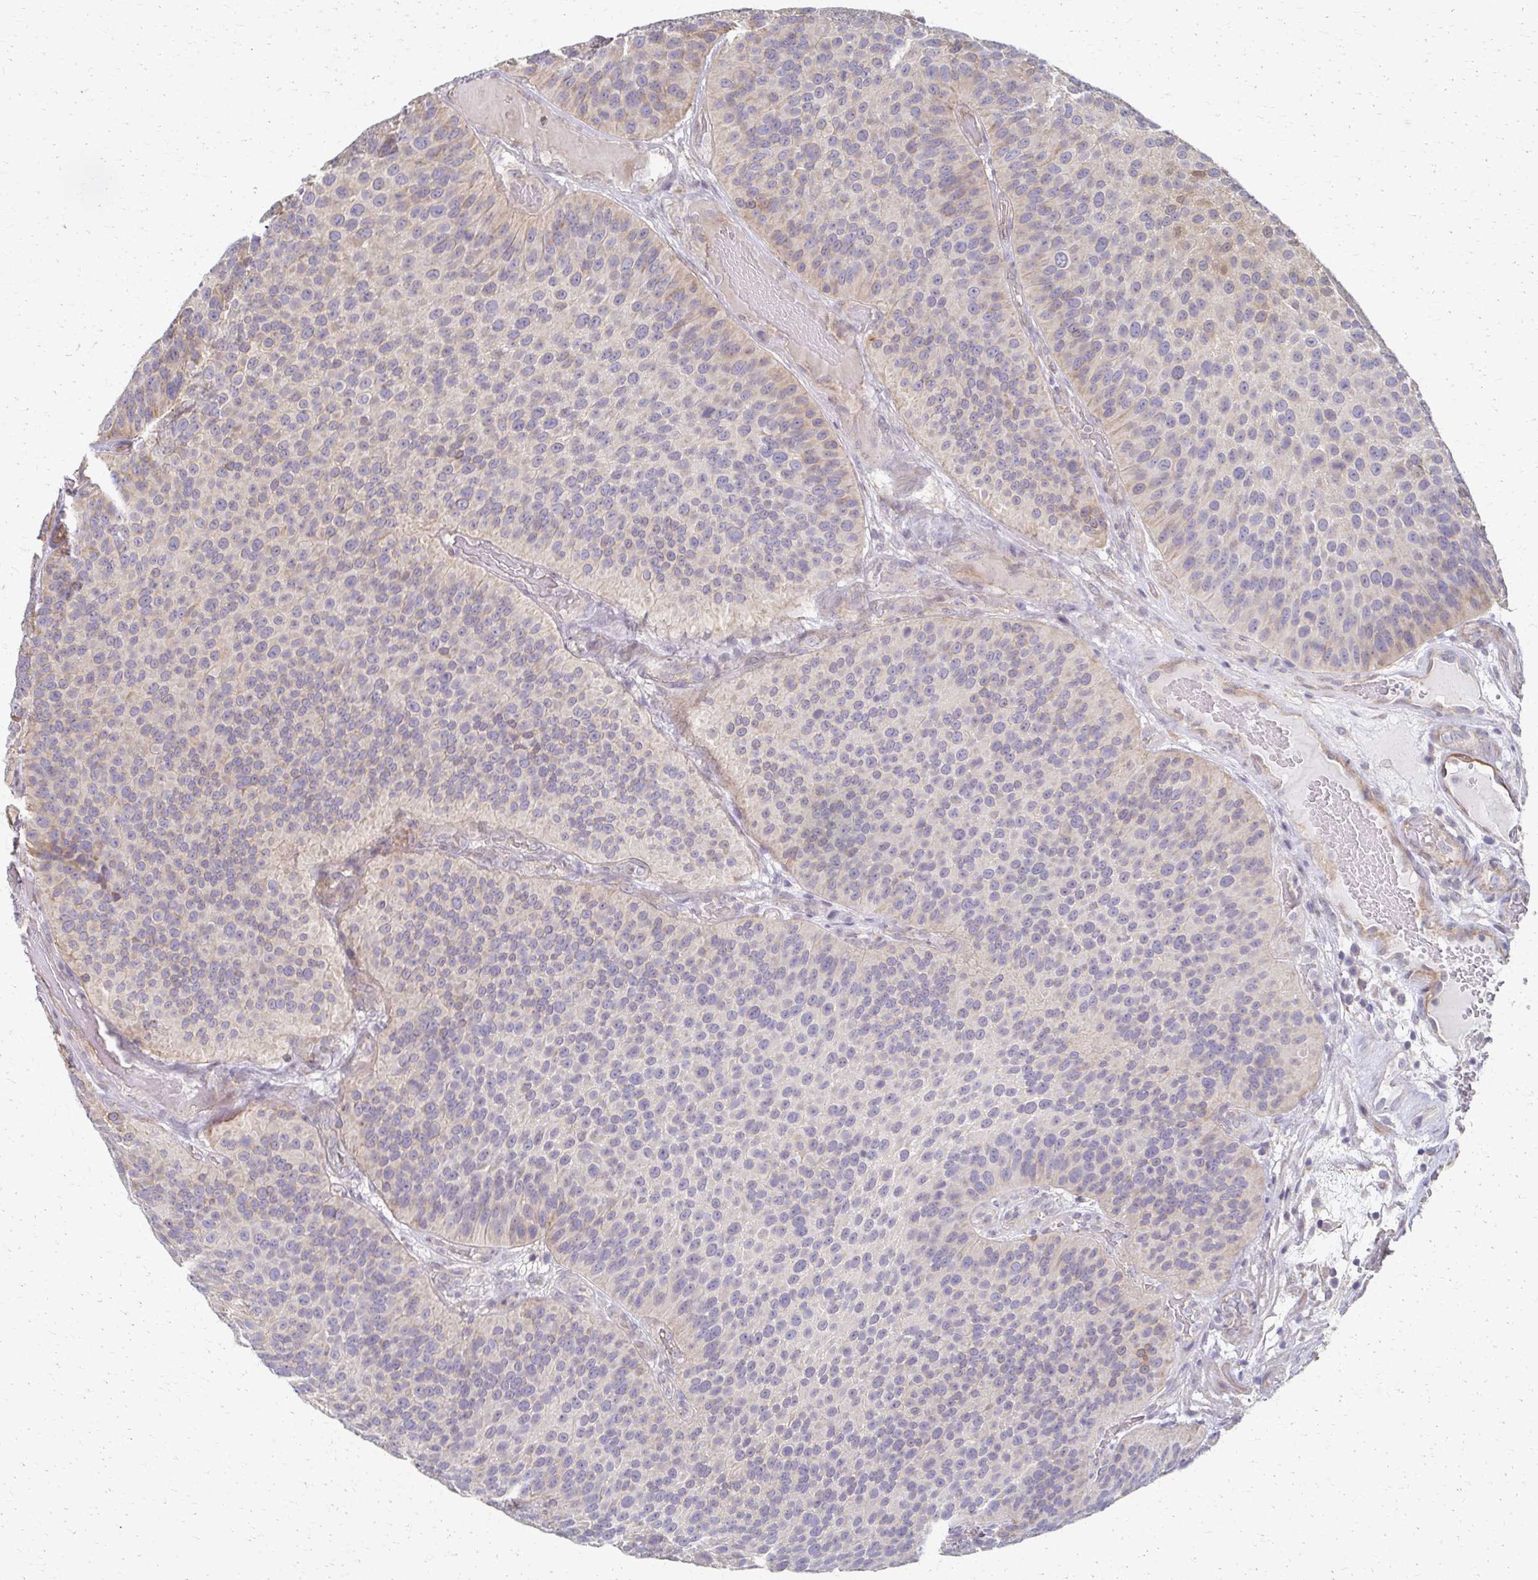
{"staining": {"intensity": "weak", "quantity": "<25%", "location": "cytoplasmic/membranous"}, "tissue": "urothelial cancer", "cell_type": "Tumor cells", "image_type": "cancer", "snomed": [{"axis": "morphology", "description": "Urothelial carcinoma, Low grade"}, {"axis": "topography", "description": "Urinary bladder"}], "caption": "Immunohistochemical staining of human urothelial cancer reveals no significant positivity in tumor cells. Brightfield microscopy of immunohistochemistry (IHC) stained with DAB (brown) and hematoxylin (blue), captured at high magnification.", "gene": "EOLA2", "patient": {"sex": "male", "age": 76}}